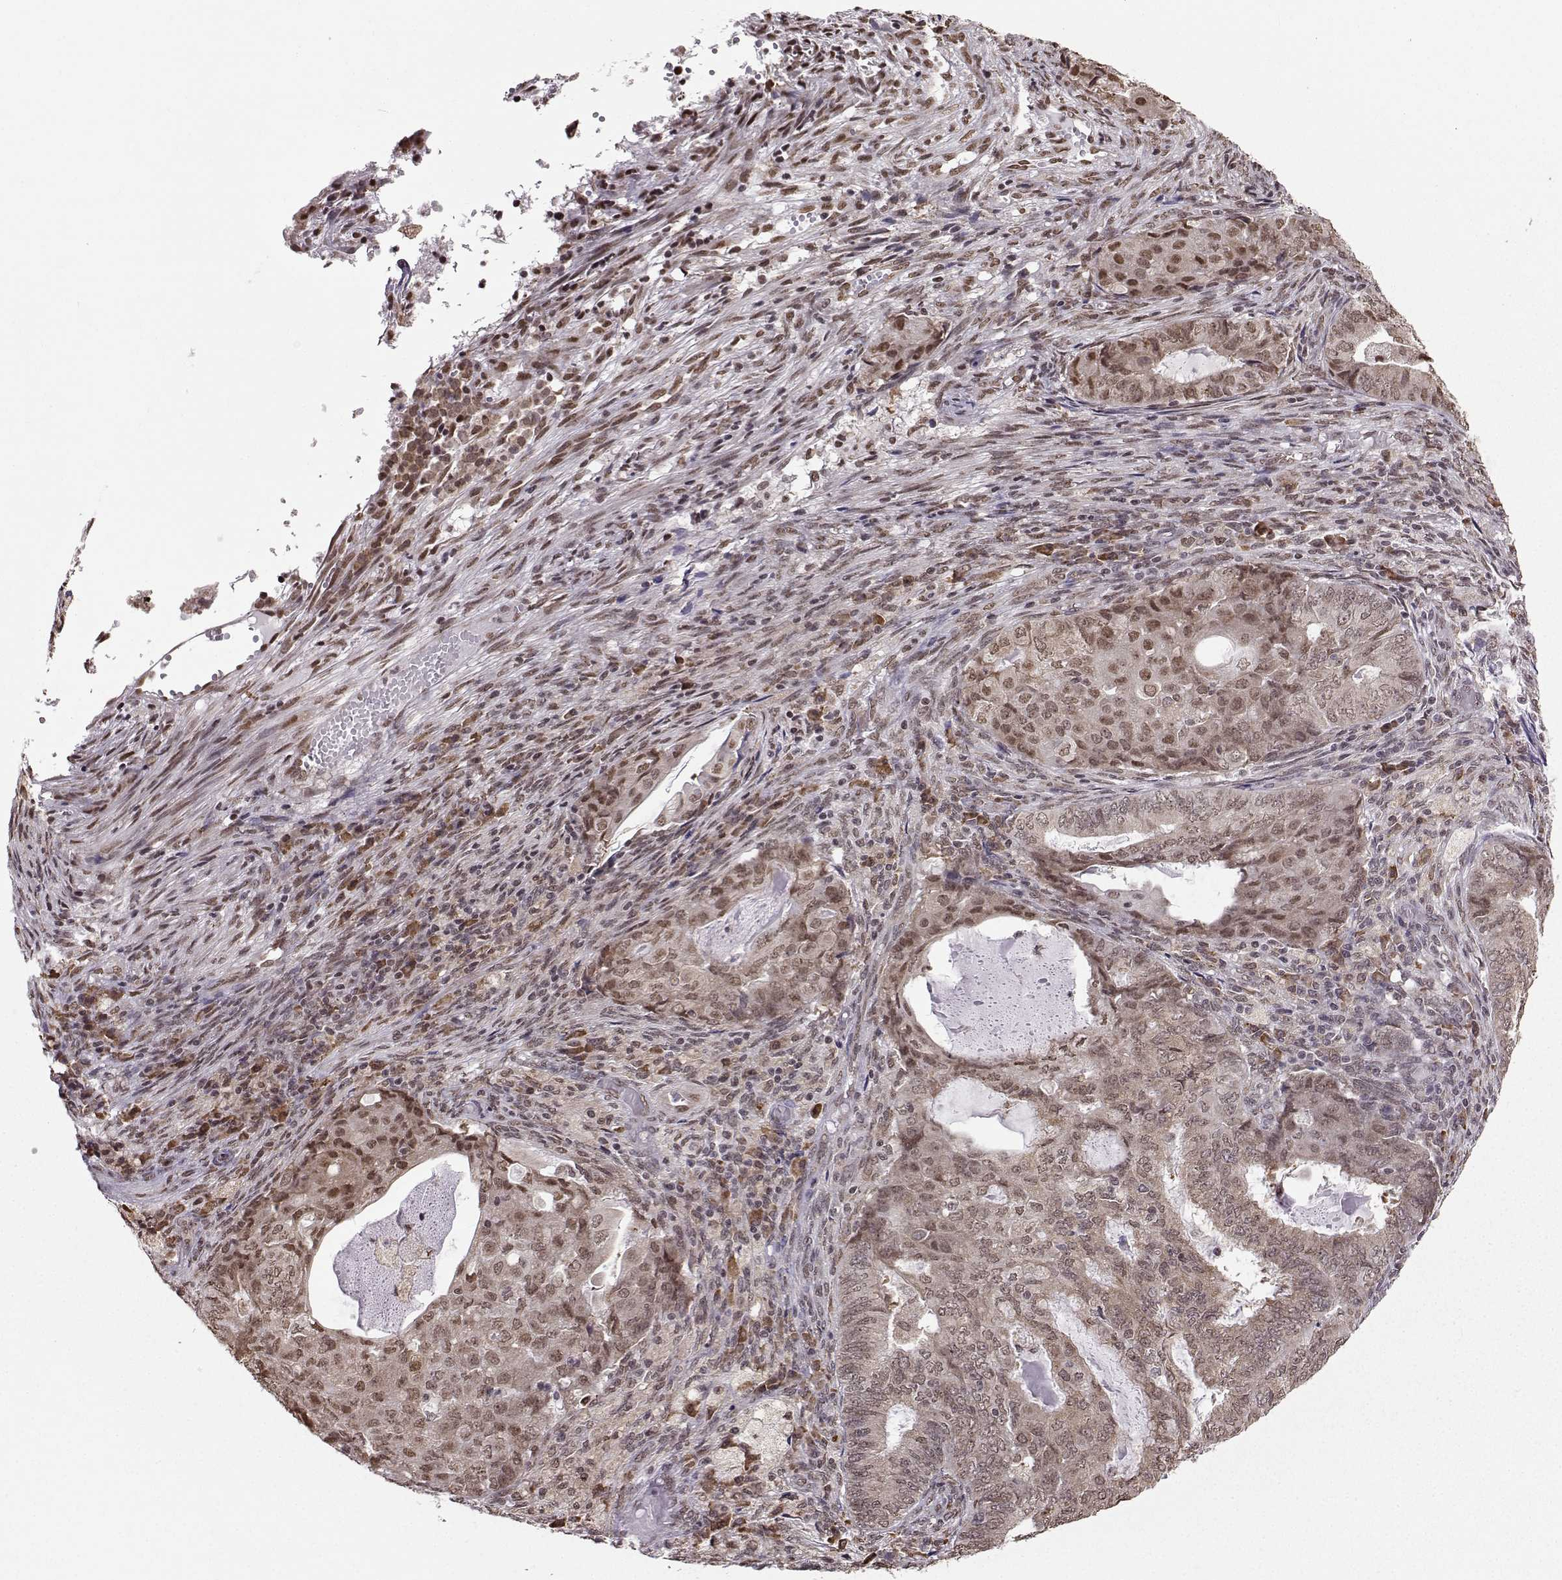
{"staining": {"intensity": "weak", "quantity": ">75%", "location": "cytoplasmic/membranous,nuclear"}, "tissue": "endometrial cancer", "cell_type": "Tumor cells", "image_type": "cancer", "snomed": [{"axis": "morphology", "description": "Adenocarcinoma, NOS"}, {"axis": "topography", "description": "Endometrium"}], "caption": "An image showing weak cytoplasmic/membranous and nuclear staining in approximately >75% of tumor cells in endometrial cancer (adenocarcinoma), as visualized by brown immunohistochemical staining.", "gene": "EZH1", "patient": {"sex": "female", "age": 62}}